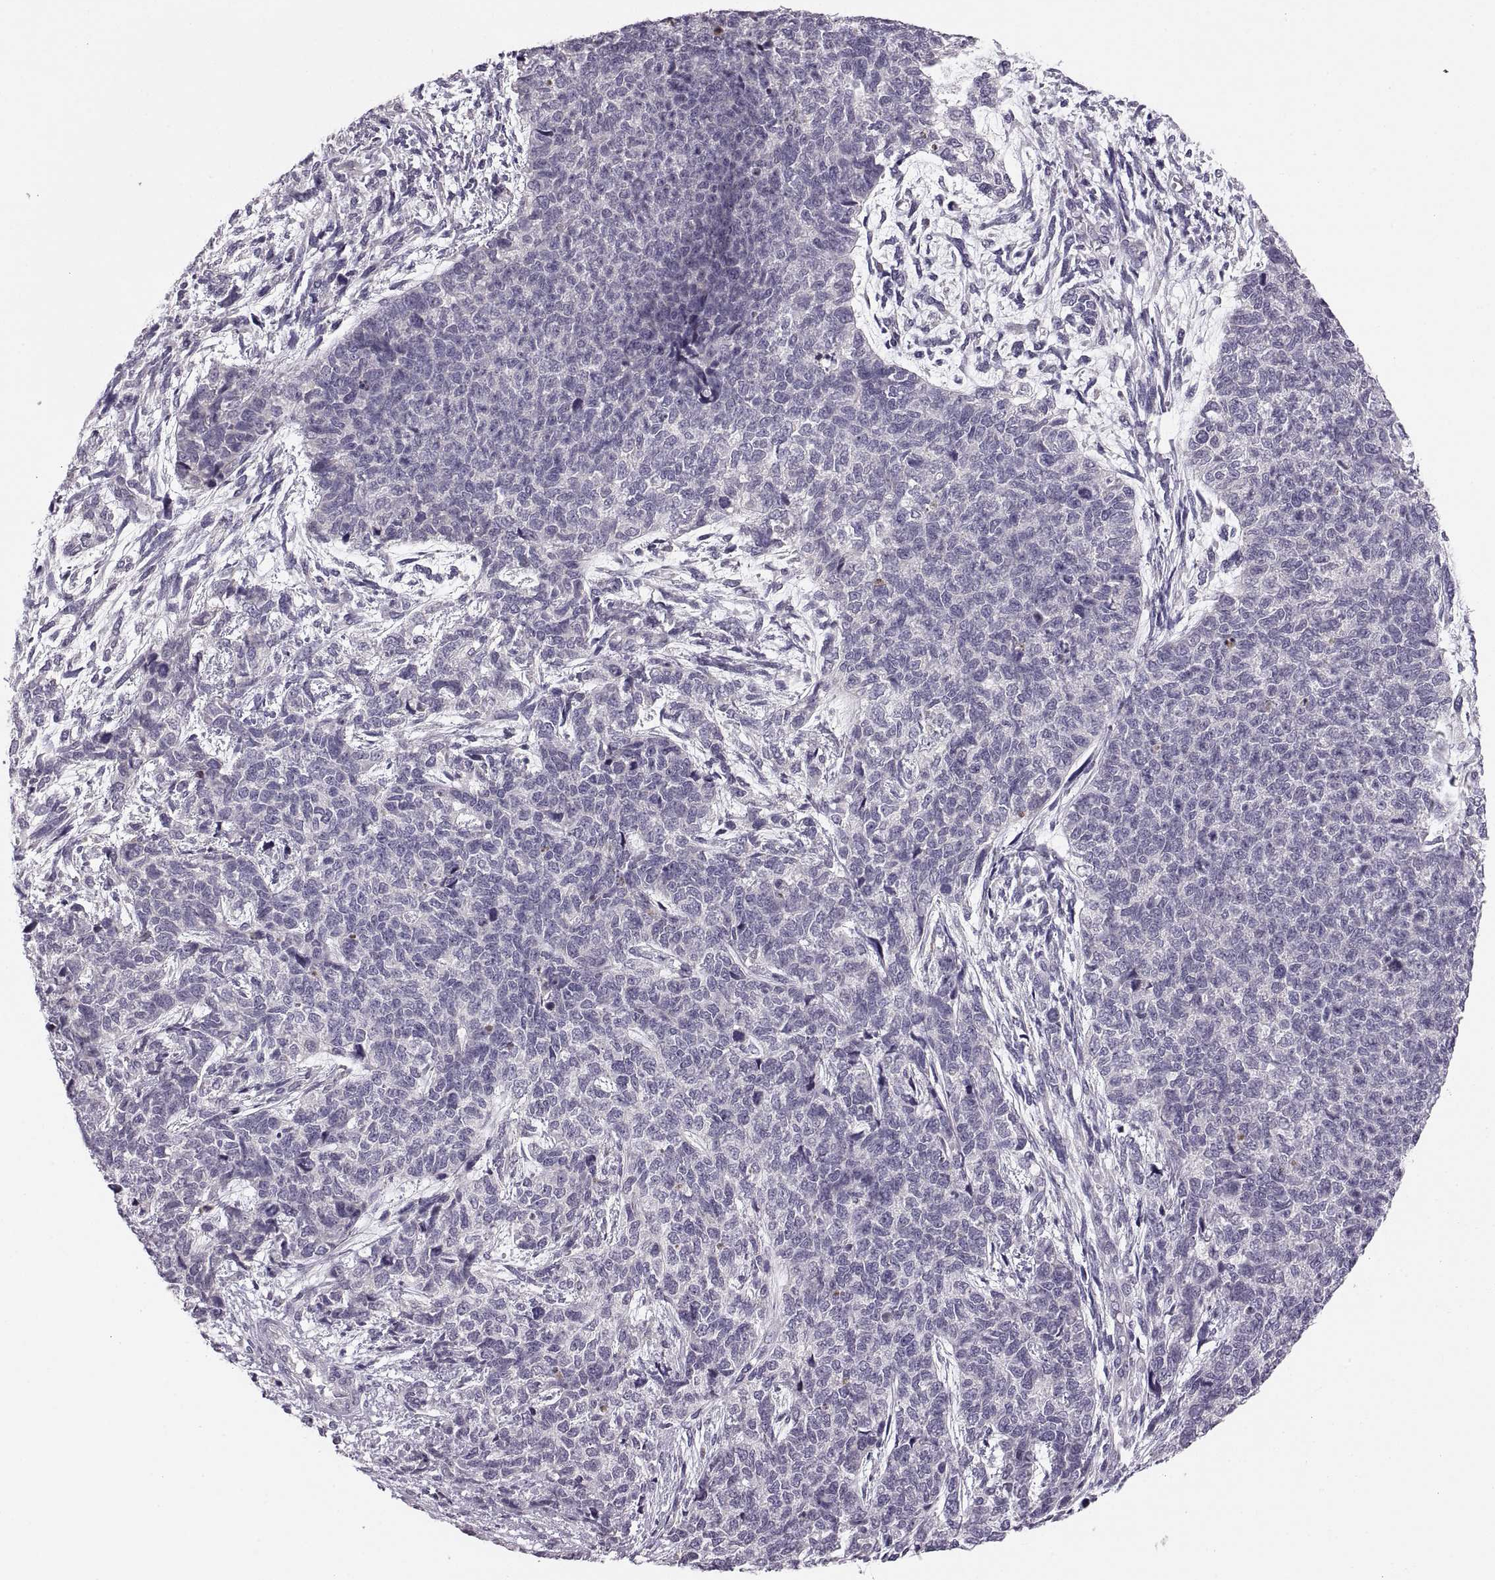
{"staining": {"intensity": "negative", "quantity": "none", "location": "none"}, "tissue": "cervical cancer", "cell_type": "Tumor cells", "image_type": "cancer", "snomed": [{"axis": "morphology", "description": "Squamous cell carcinoma, NOS"}, {"axis": "topography", "description": "Cervix"}], "caption": "Micrograph shows no significant protein staining in tumor cells of cervical cancer.", "gene": "ADH6", "patient": {"sex": "female", "age": 63}}